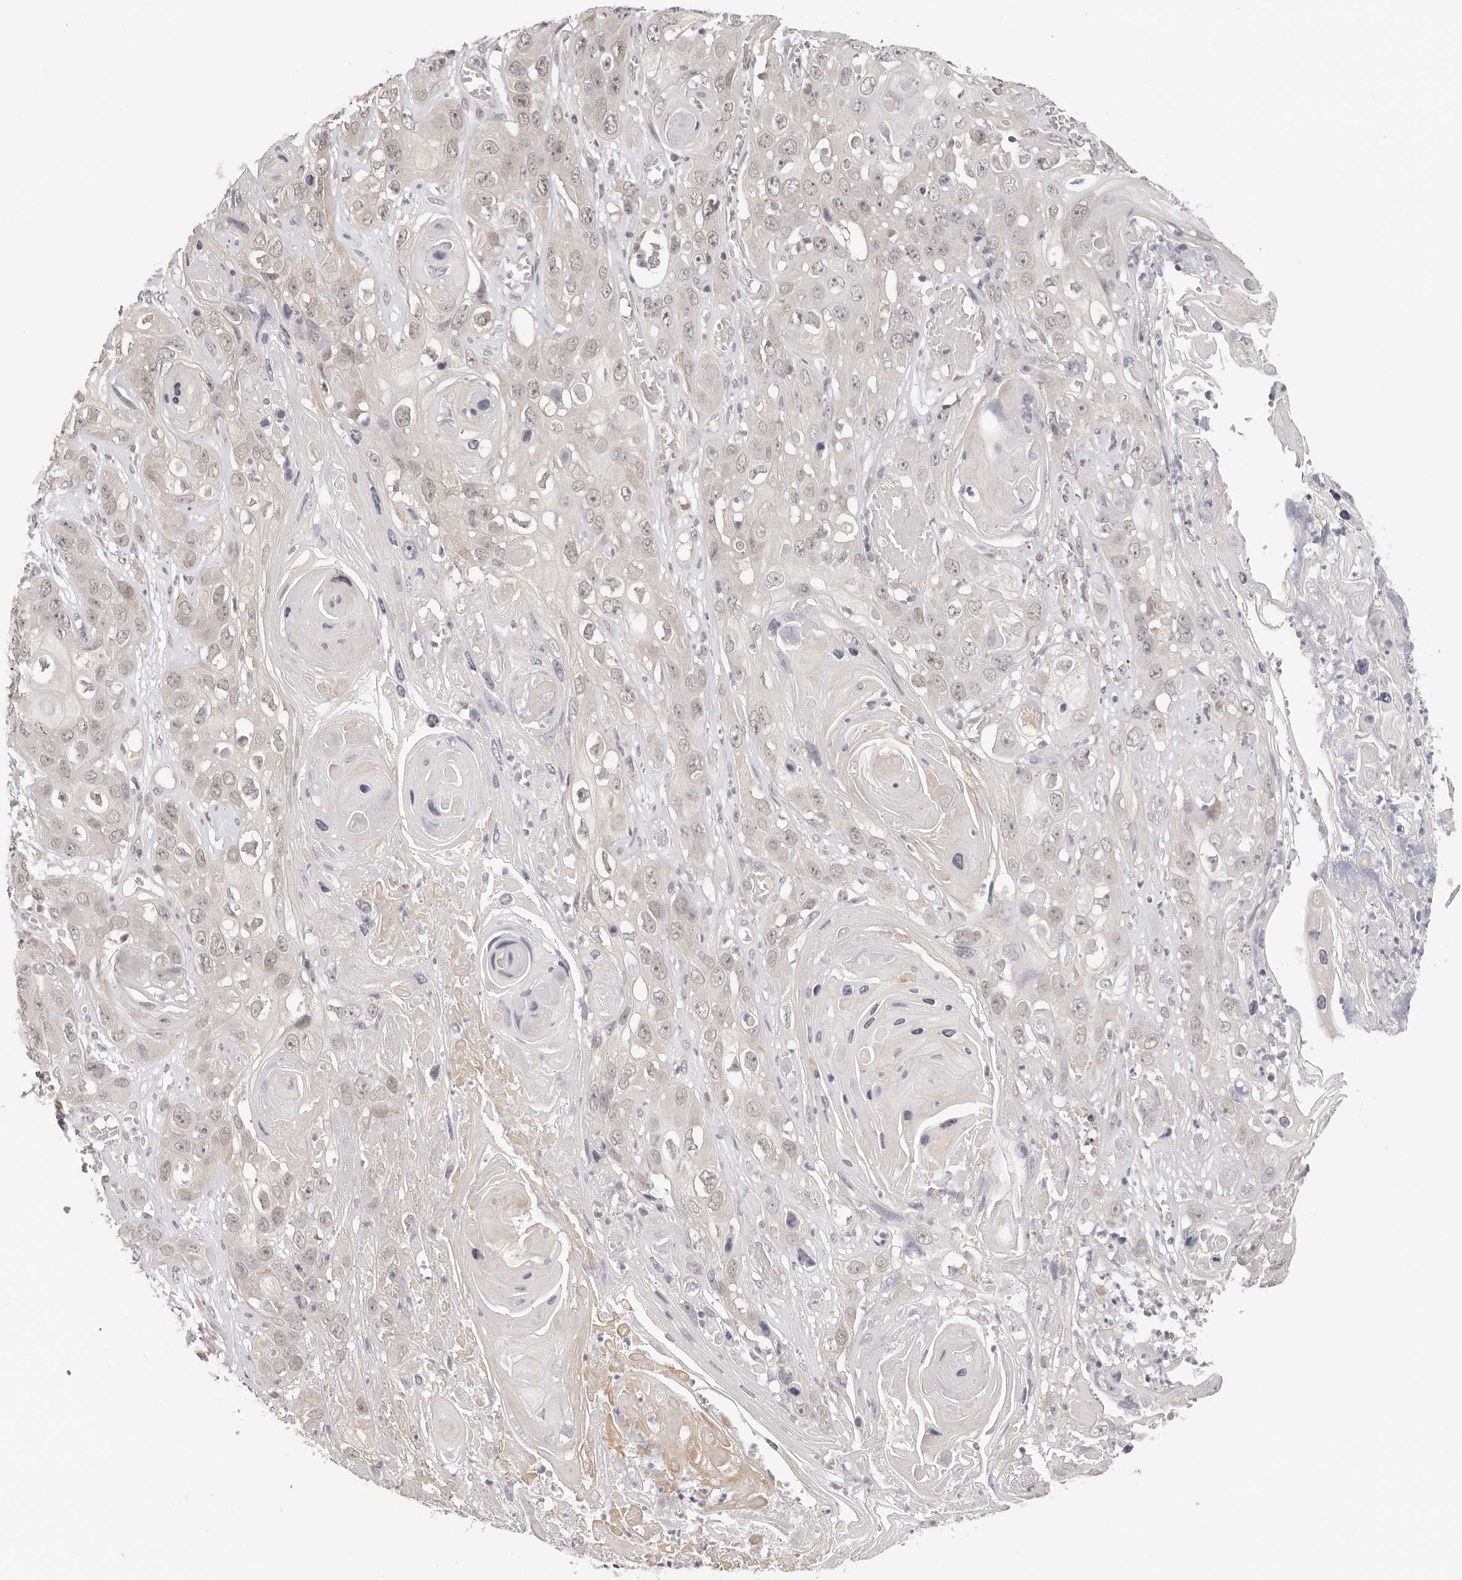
{"staining": {"intensity": "negative", "quantity": "none", "location": "none"}, "tissue": "skin cancer", "cell_type": "Tumor cells", "image_type": "cancer", "snomed": [{"axis": "morphology", "description": "Squamous cell carcinoma, NOS"}, {"axis": "topography", "description": "Skin"}], "caption": "An immunohistochemistry (IHC) histopathology image of skin cancer (squamous cell carcinoma) is shown. There is no staining in tumor cells of skin cancer (squamous cell carcinoma).", "gene": "LARP7", "patient": {"sex": "male", "age": 55}}